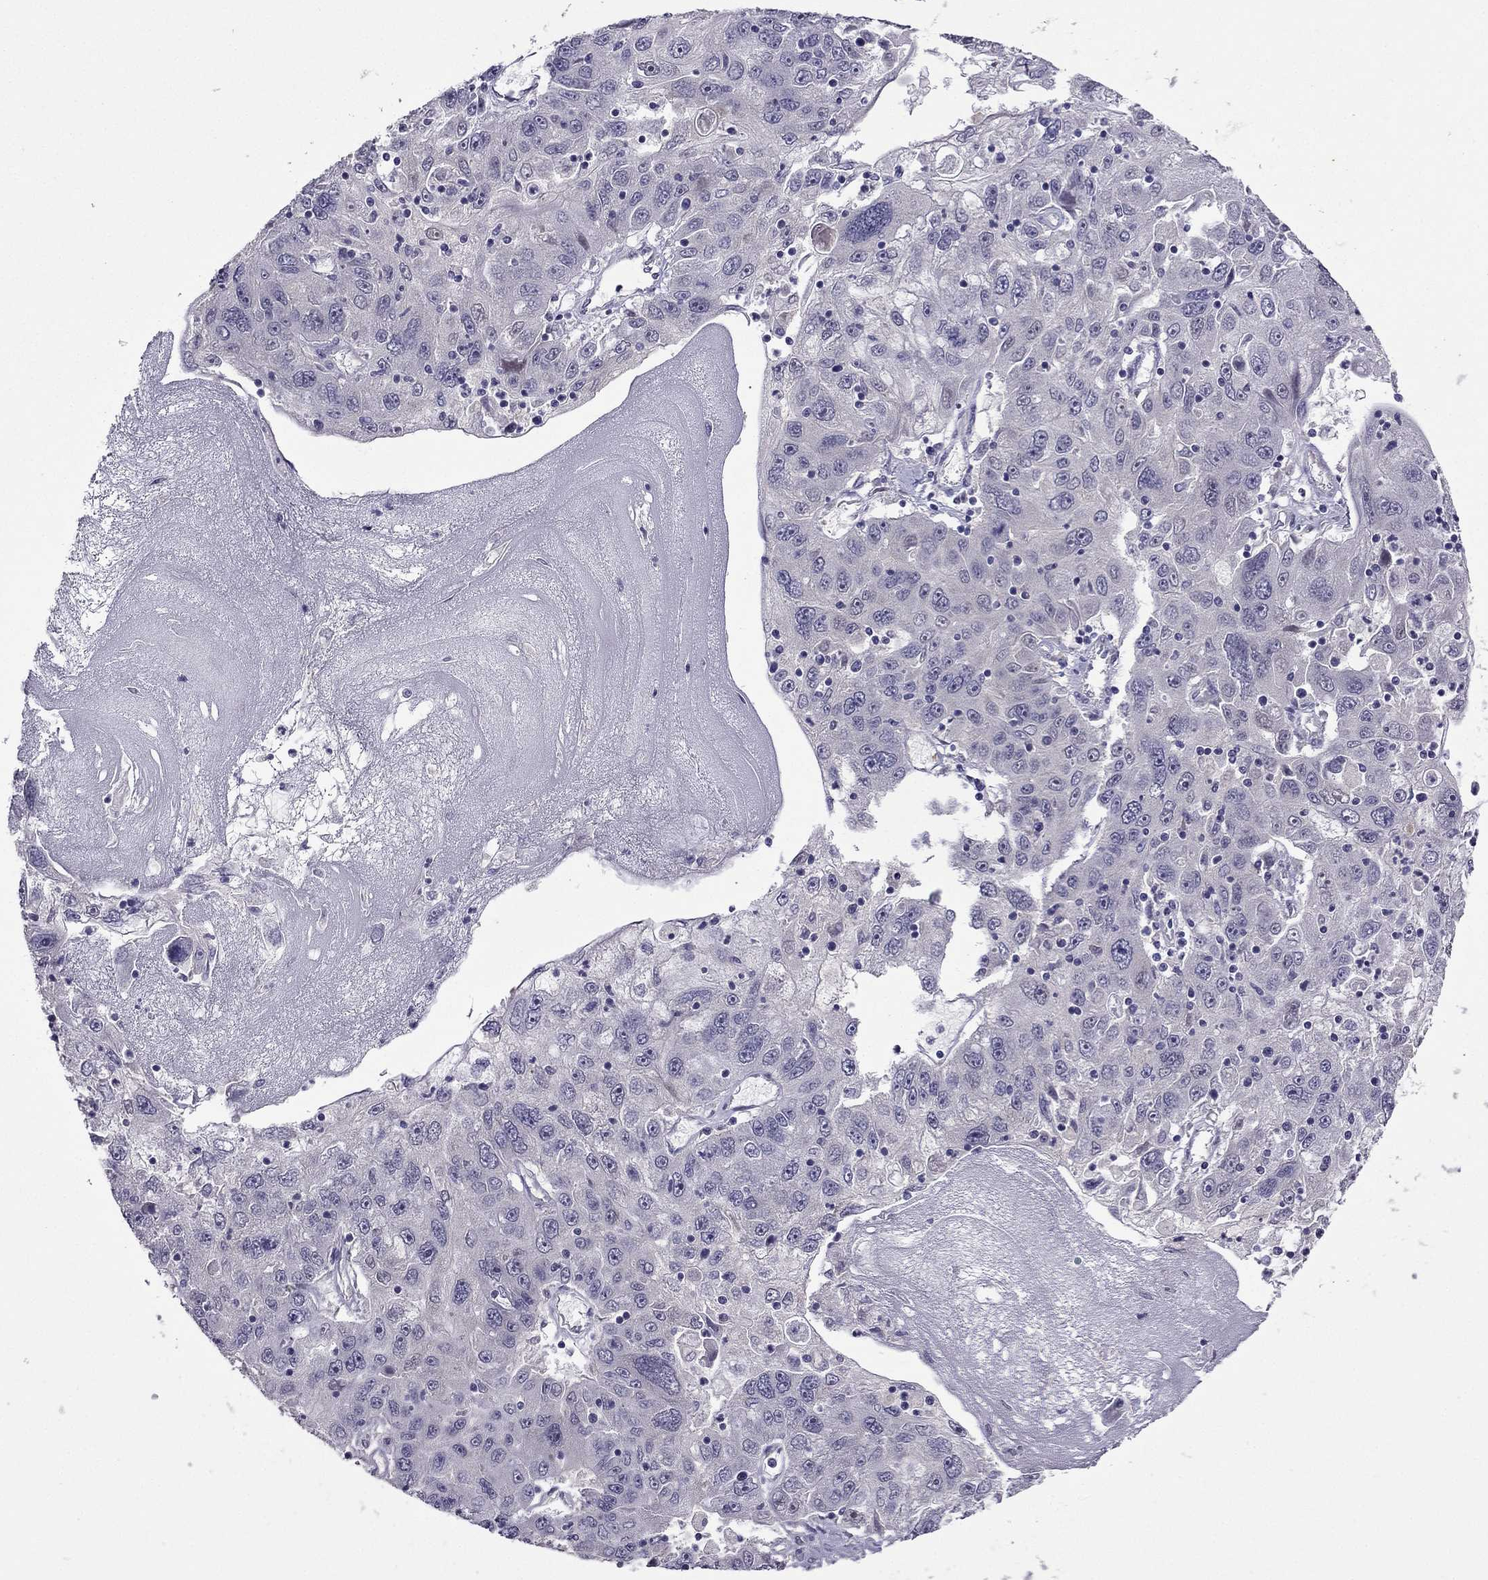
{"staining": {"intensity": "negative", "quantity": "none", "location": "none"}, "tissue": "stomach cancer", "cell_type": "Tumor cells", "image_type": "cancer", "snomed": [{"axis": "morphology", "description": "Adenocarcinoma, NOS"}, {"axis": "topography", "description": "Stomach"}], "caption": "An image of human adenocarcinoma (stomach) is negative for staining in tumor cells.", "gene": "CDK5", "patient": {"sex": "male", "age": 56}}